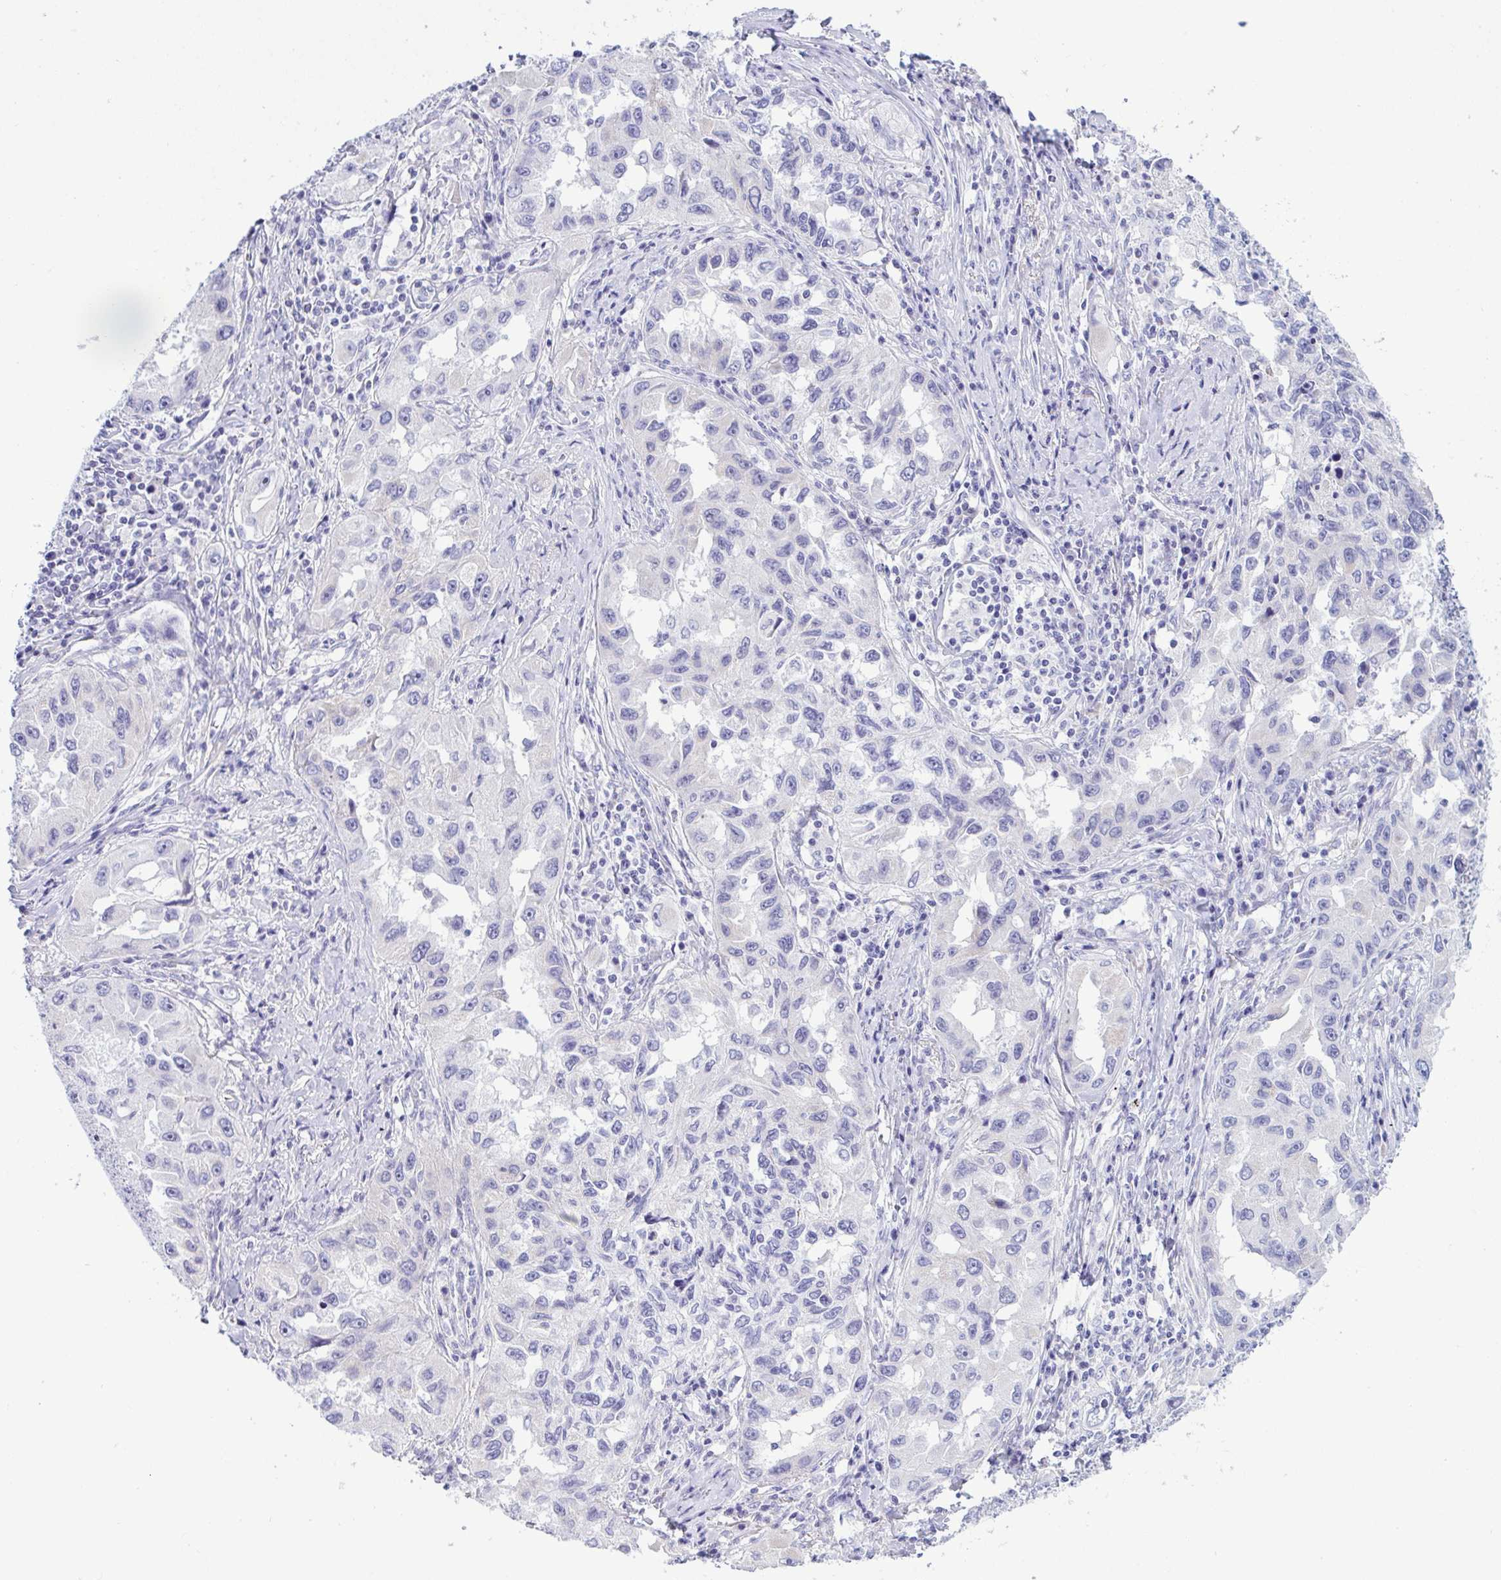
{"staining": {"intensity": "negative", "quantity": "none", "location": "none"}, "tissue": "lung cancer", "cell_type": "Tumor cells", "image_type": "cancer", "snomed": [{"axis": "morphology", "description": "Adenocarcinoma, NOS"}, {"axis": "topography", "description": "Lung"}], "caption": "Lung adenocarcinoma was stained to show a protein in brown. There is no significant expression in tumor cells.", "gene": "BBS1", "patient": {"sex": "female", "age": 73}}